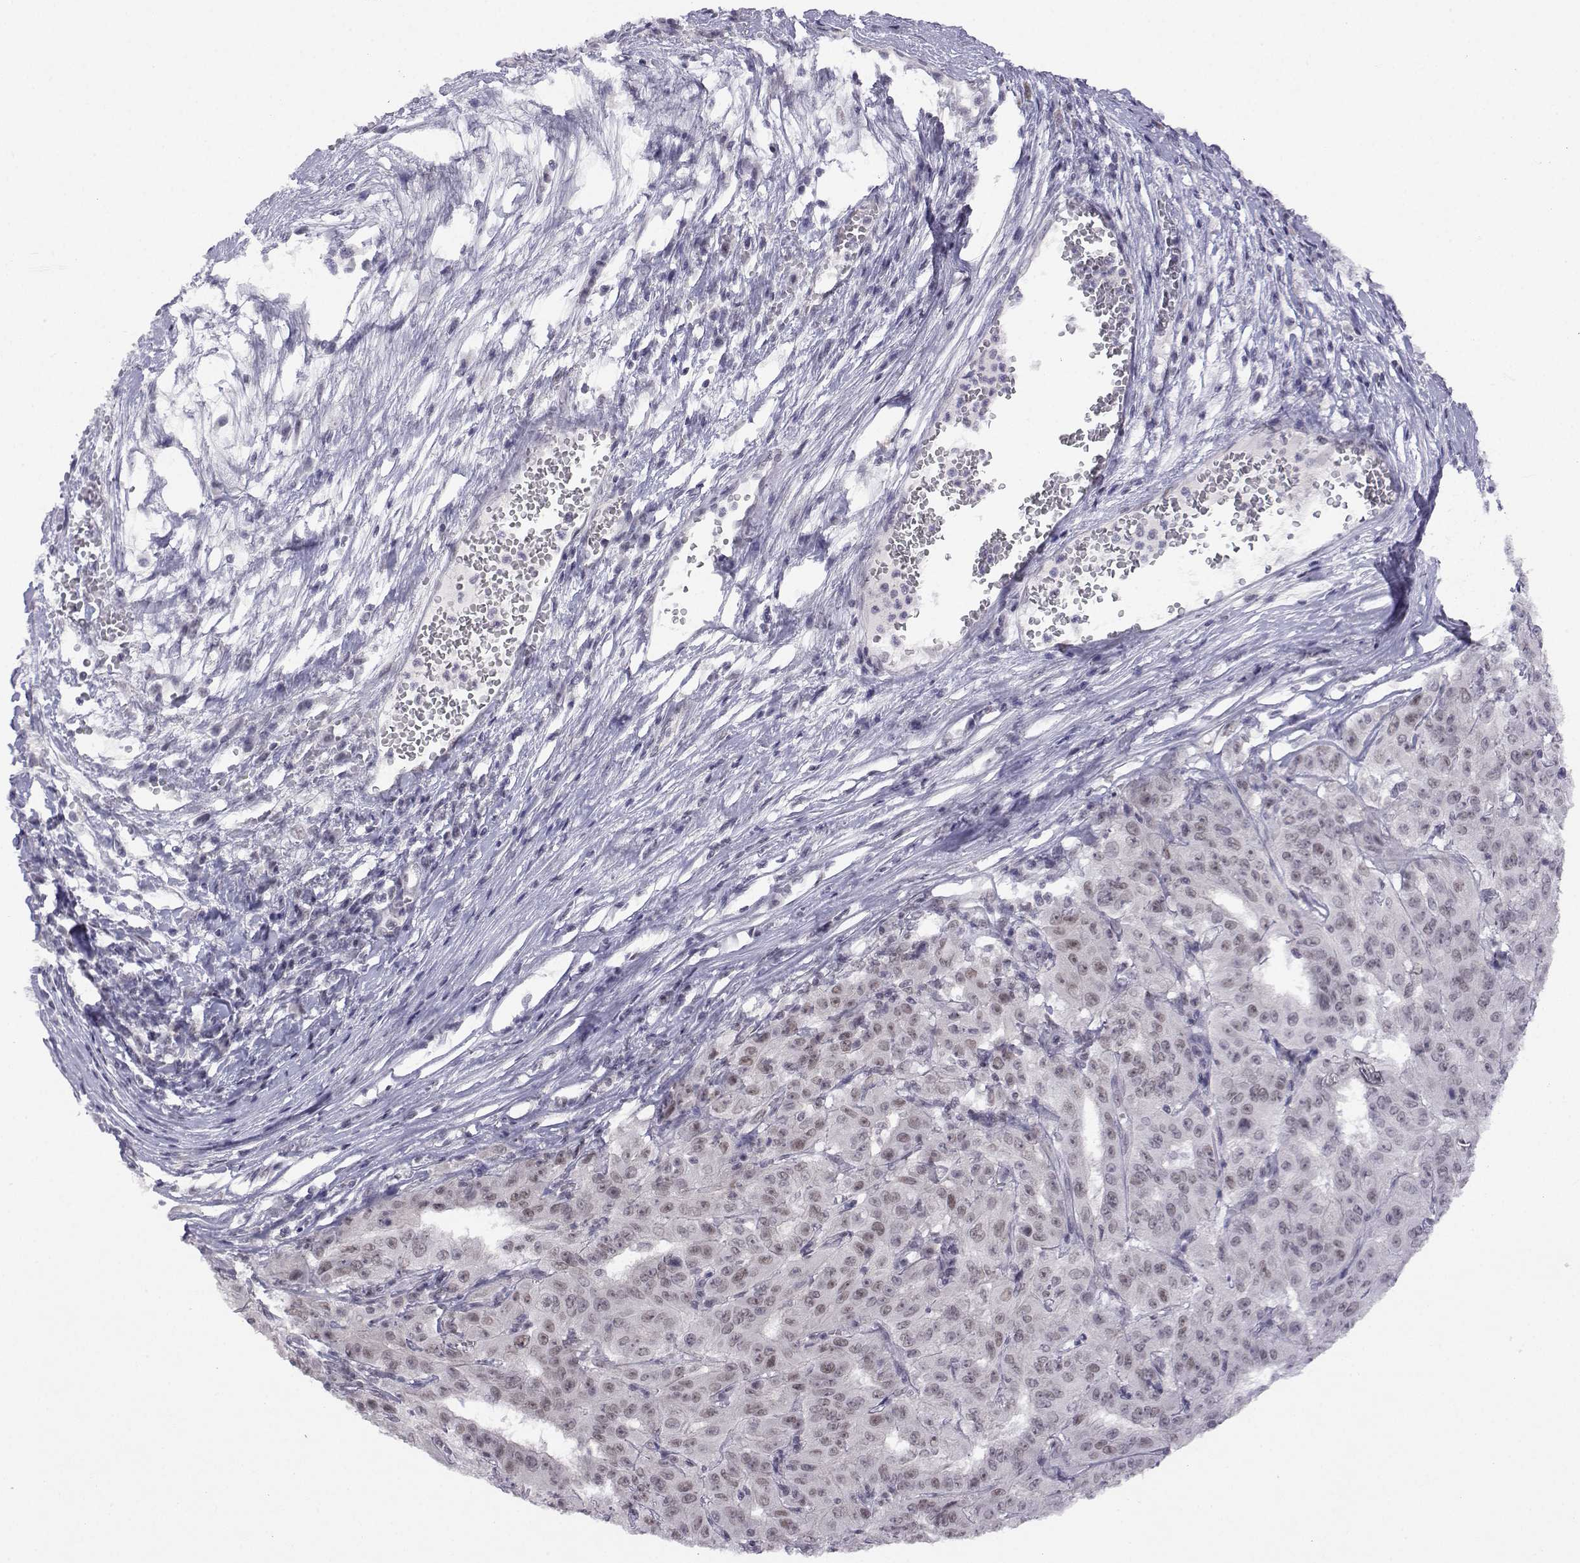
{"staining": {"intensity": "weak", "quantity": "25%-75%", "location": "nuclear"}, "tissue": "pancreatic cancer", "cell_type": "Tumor cells", "image_type": "cancer", "snomed": [{"axis": "morphology", "description": "Adenocarcinoma, NOS"}, {"axis": "topography", "description": "Pancreas"}], "caption": "Pancreatic cancer (adenocarcinoma) stained with immunohistochemistry (IHC) shows weak nuclear positivity in approximately 25%-75% of tumor cells. The staining was performed using DAB (3,3'-diaminobenzidine), with brown indicating positive protein expression. Nuclei are stained blue with hematoxylin.", "gene": "MED26", "patient": {"sex": "male", "age": 63}}